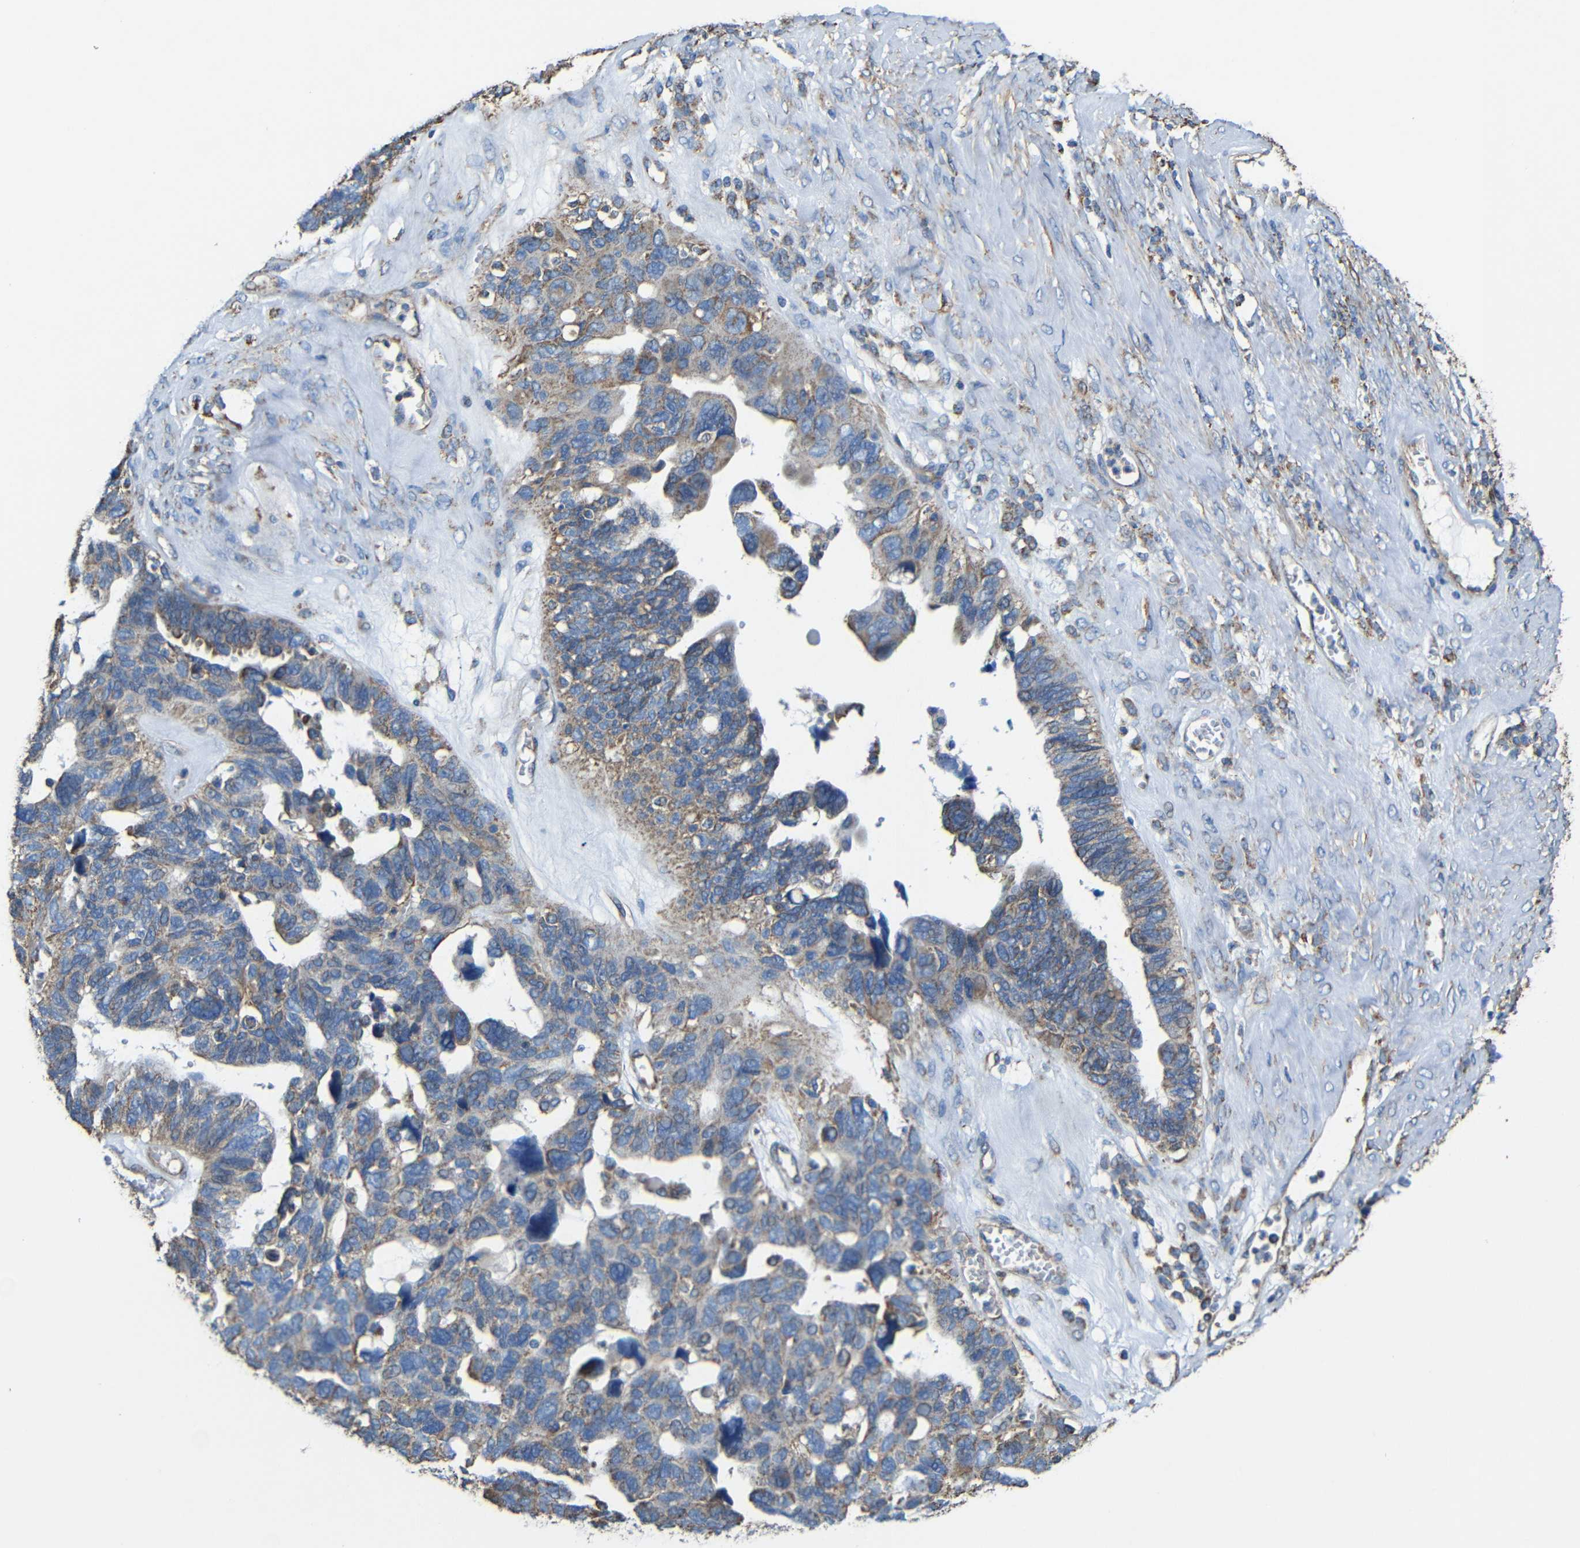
{"staining": {"intensity": "weak", "quantity": ">75%", "location": "cytoplasmic/membranous"}, "tissue": "ovarian cancer", "cell_type": "Tumor cells", "image_type": "cancer", "snomed": [{"axis": "morphology", "description": "Cystadenocarcinoma, serous, NOS"}, {"axis": "topography", "description": "Ovary"}], "caption": "The histopathology image reveals staining of ovarian cancer (serous cystadenocarcinoma), revealing weak cytoplasmic/membranous protein expression (brown color) within tumor cells.", "gene": "INTS6L", "patient": {"sex": "female", "age": 79}}